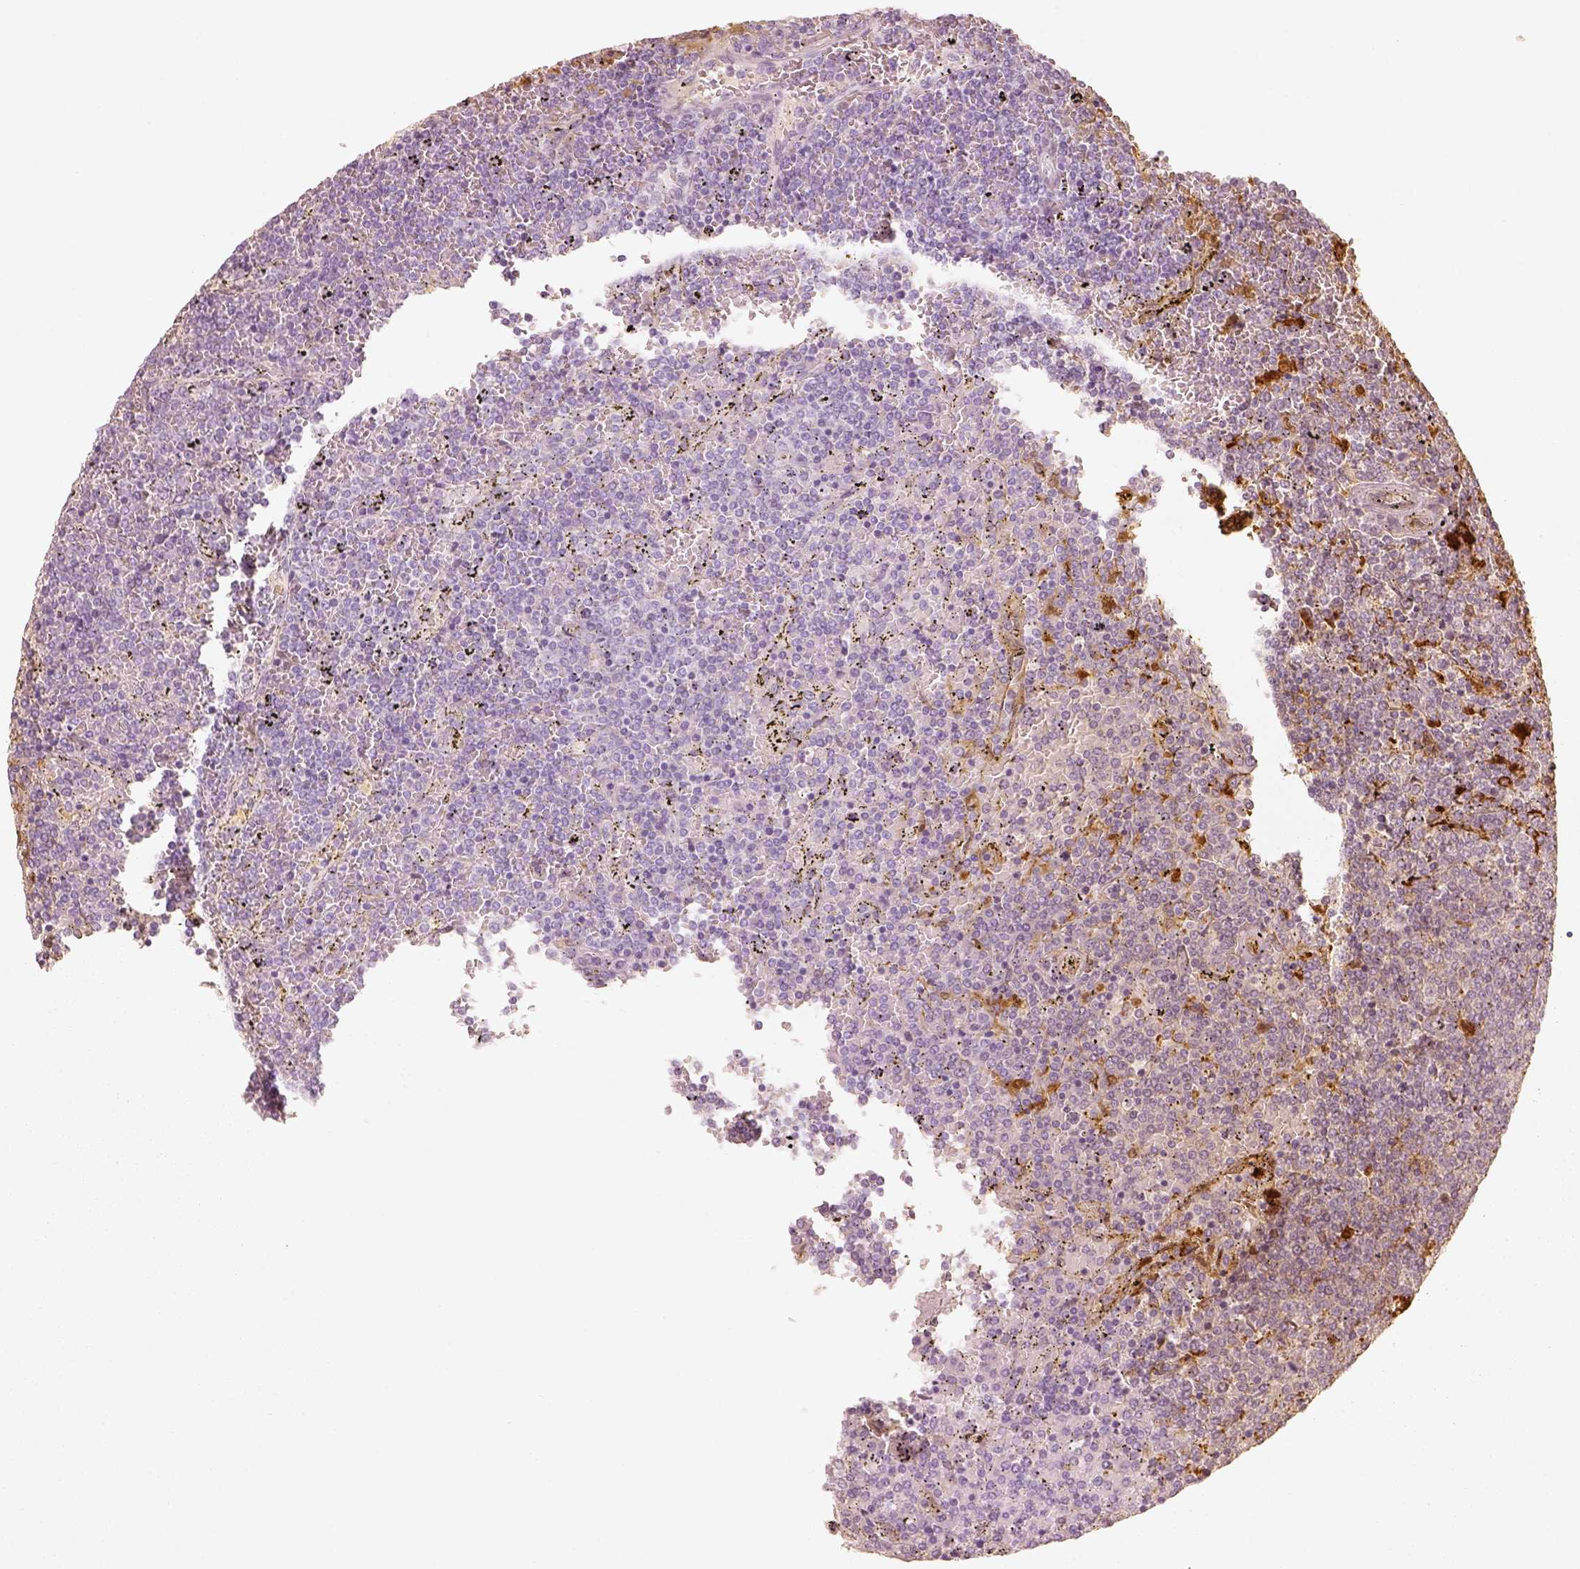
{"staining": {"intensity": "negative", "quantity": "none", "location": "none"}, "tissue": "lymphoma", "cell_type": "Tumor cells", "image_type": "cancer", "snomed": [{"axis": "morphology", "description": "Malignant lymphoma, non-Hodgkin's type, Low grade"}, {"axis": "topography", "description": "Spleen"}], "caption": "IHC of human lymphoma demonstrates no expression in tumor cells. The staining is performed using DAB (3,3'-diaminobenzidine) brown chromogen with nuclei counter-stained in using hematoxylin.", "gene": "FSCN1", "patient": {"sex": "female", "age": 77}}